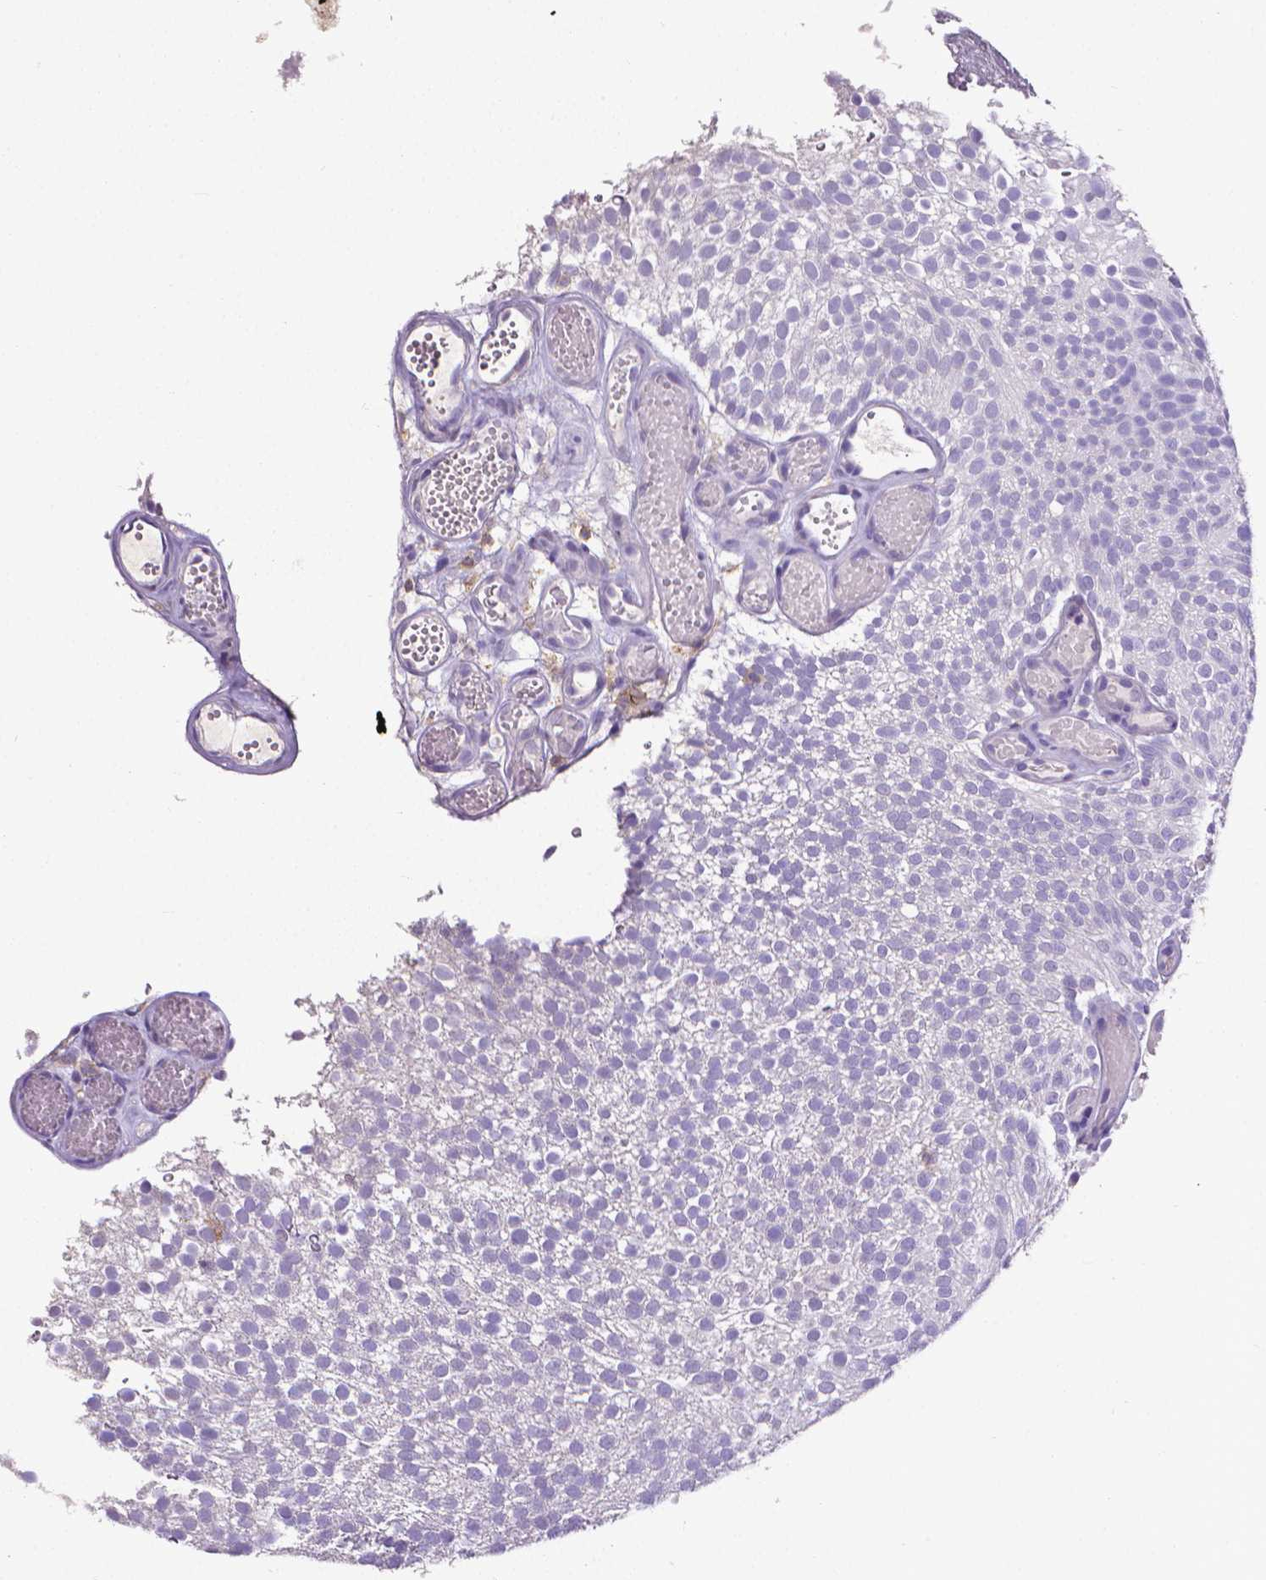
{"staining": {"intensity": "negative", "quantity": "none", "location": "none"}, "tissue": "urothelial cancer", "cell_type": "Tumor cells", "image_type": "cancer", "snomed": [{"axis": "morphology", "description": "Urothelial carcinoma, Low grade"}, {"axis": "topography", "description": "Urinary bladder"}], "caption": "Human urothelial carcinoma (low-grade) stained for a protein using immunohistochemistry displays no expression in tumor cells.", "gene": "CD4", "patient": {"sex": "male", "age": 78}}